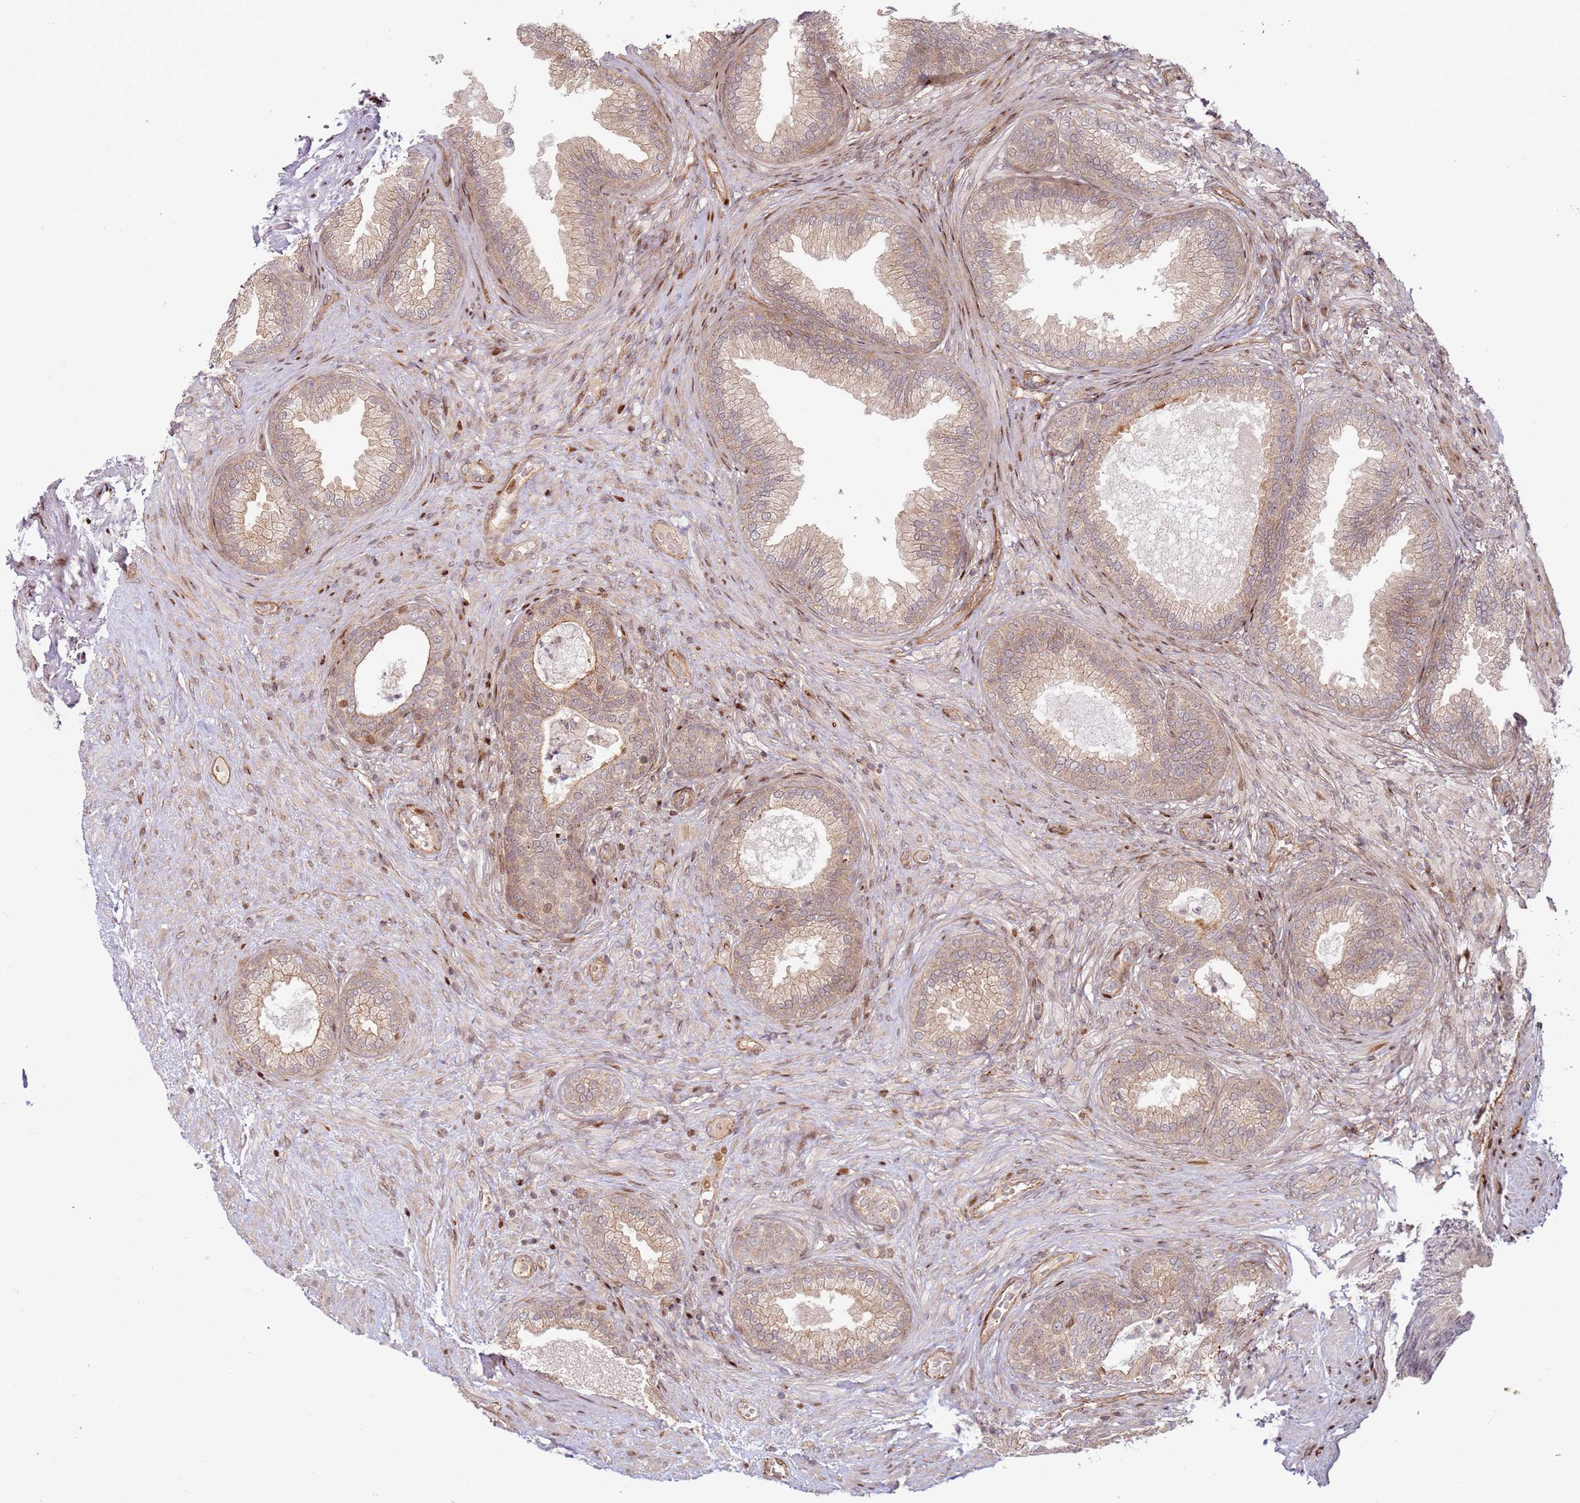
{"staining": {"intensity": "moderate", "quantity": ">75%", "location": "cytoplasmic/membranous,nuclear"}, "tissue": "prostate", "cell_type": "Glandular cells", "image_type": "normal", "snomed": [{"axis": "morphology", "description": "Normal tissue, NOS"}, {"axis": "topography", "description": "Prostate"}], "caption": "A micrograph of human prostate stained for a protein displays moderate cytoplasmic/membranous,nuclear brown staining in glandular cells.", "gene": "TMEM233", "patient": {"sex": "male", "age": 76}}